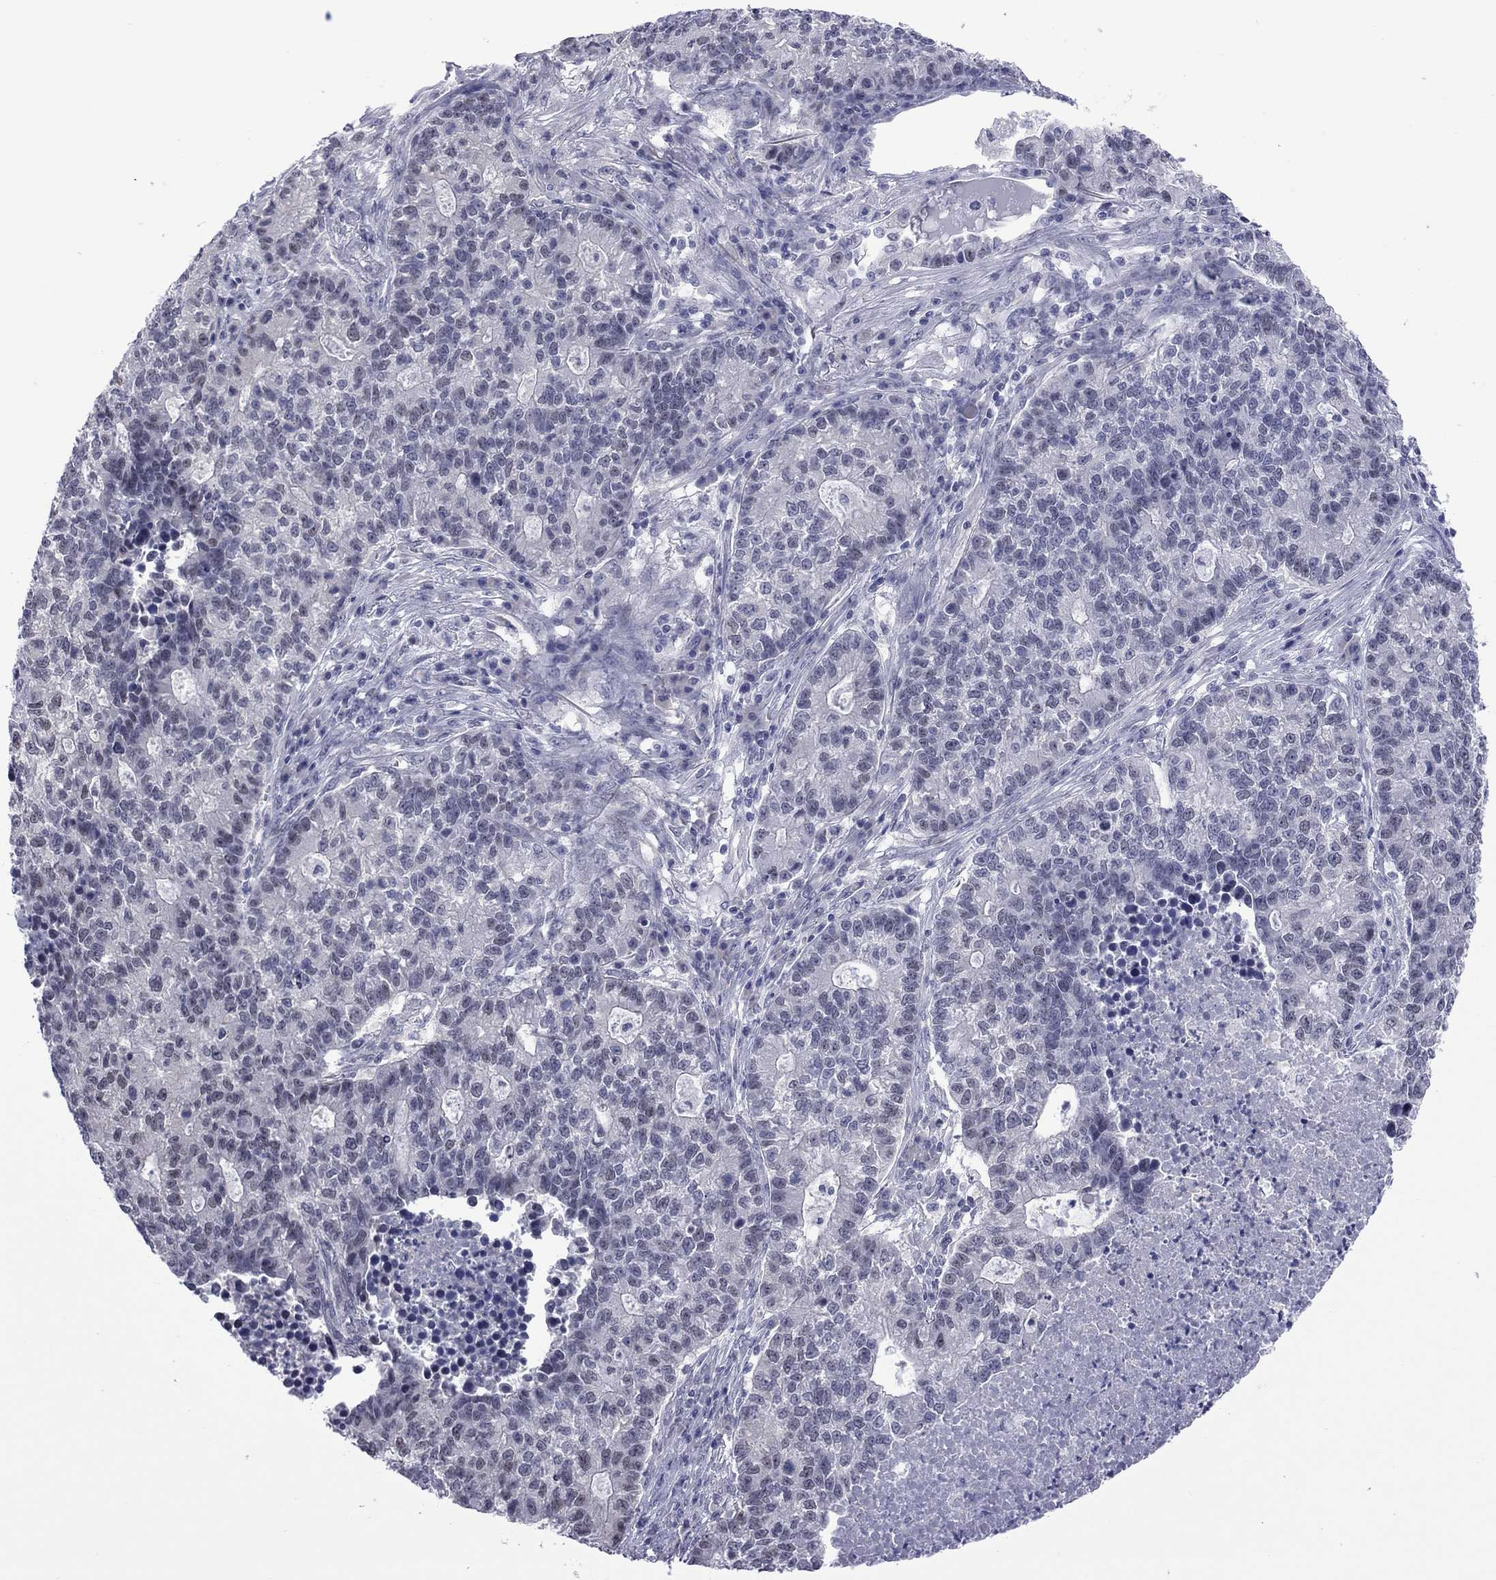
{"staining": {"intensity": "negative", "quantity": "none", "location": "none"}, "tissue": "lung cancer", "cell_type": "Tumor cells", "image_type": "cancer", "snomed": [{"axis": "morphology", "description": "Adenocarcinoma, NOS"}, {"axis": "topography", "description": "Lung"}], "caption": "IHC of human lung cancer exhibits no staining in tumor cells.", "gene": "POU5F2", "patient": {"sex": "male", "age": 57}}